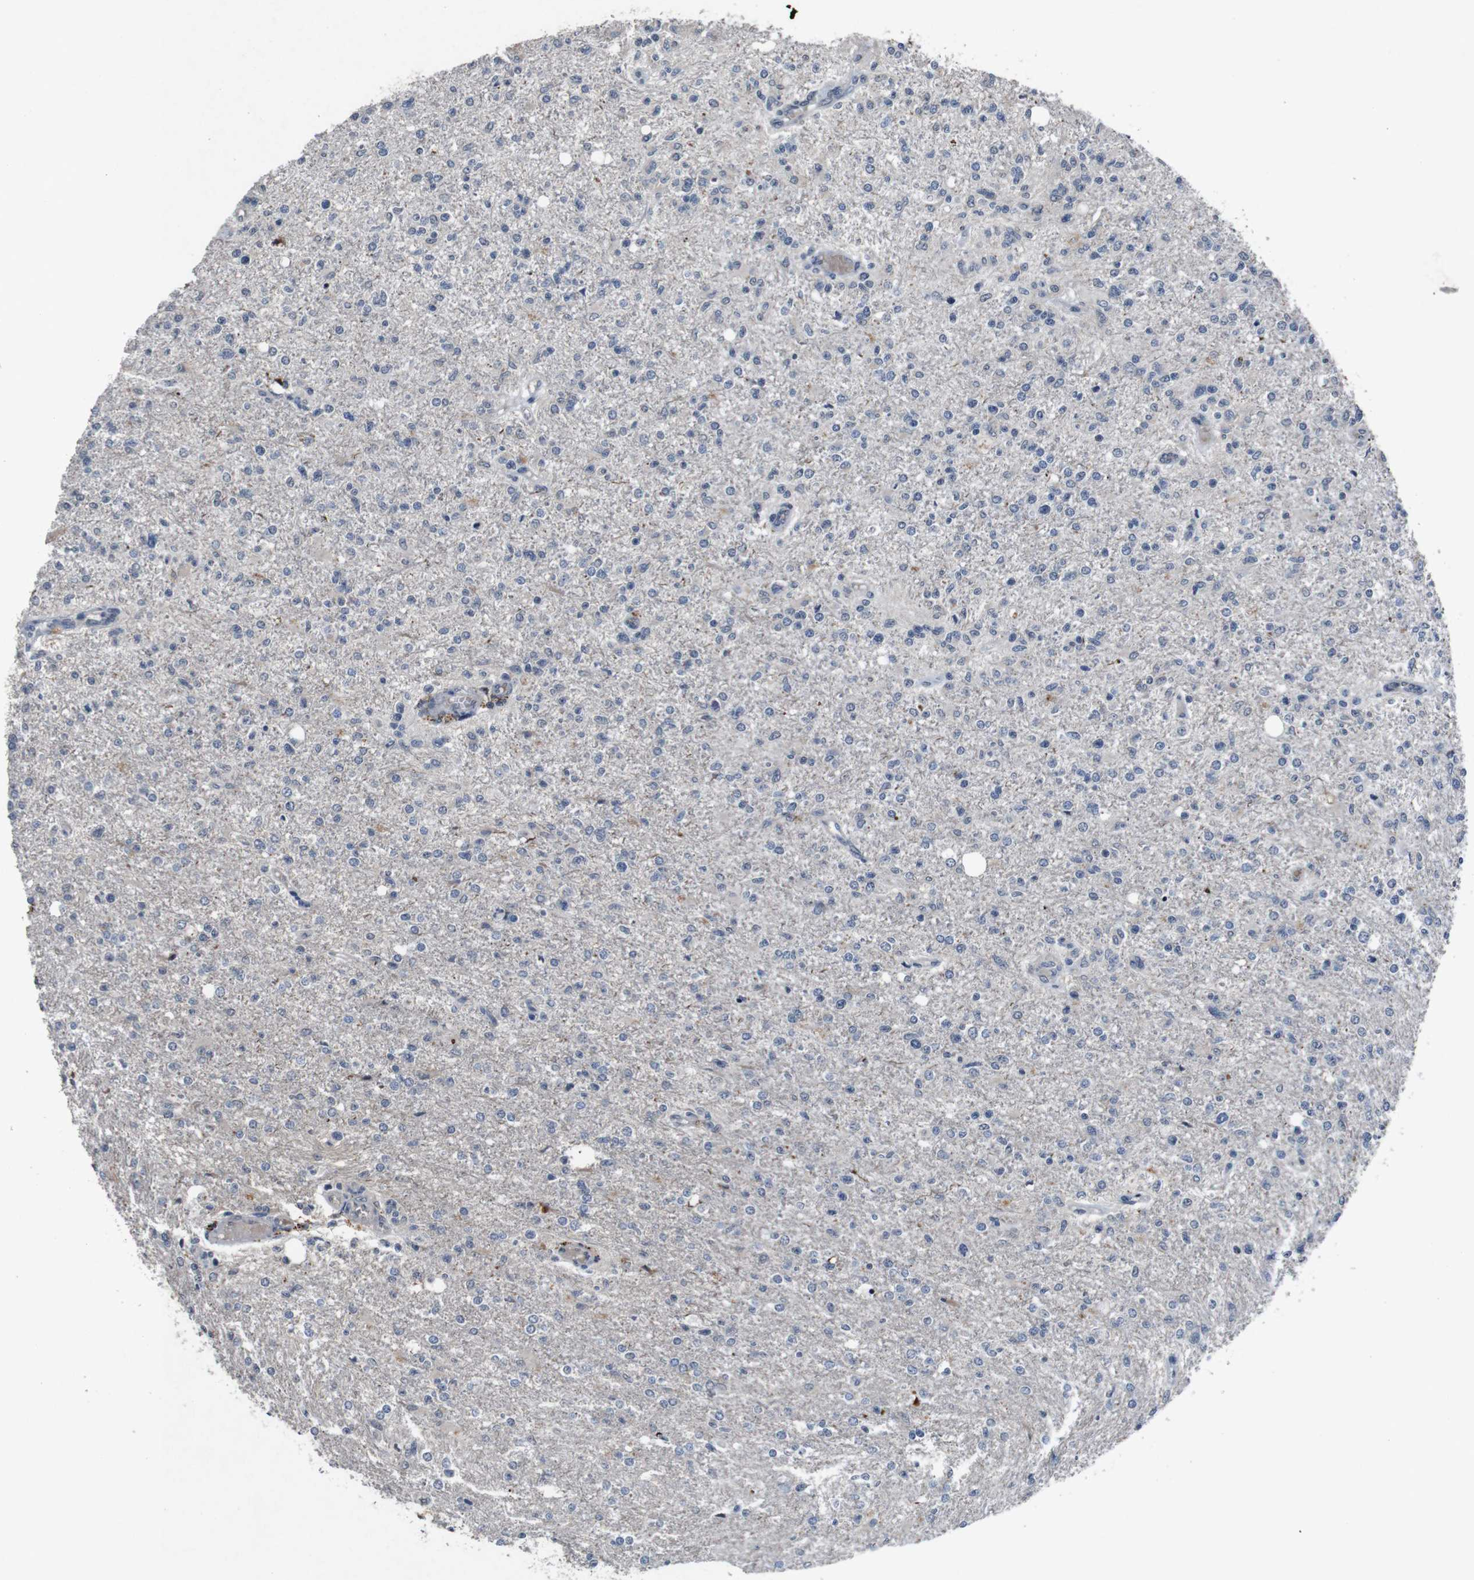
{"staining": {"intensity": "negative", "quantity": "none", "location": "none"}, "tissue": "glioma", "cell_type": "Tumor cells", "image_type": "cancer", "snomed": [{"axis": "morphology", "description": "Glioma, malignant, High grade"}, {"axis": "topography", "description": "Cerebral cortex"}], "caption": "Image shows no significant protein positivity in tumor cells of high-grade glioma (malignant).", "gene": "AKT3", "patient": {"sex": "male", "age": 76}}